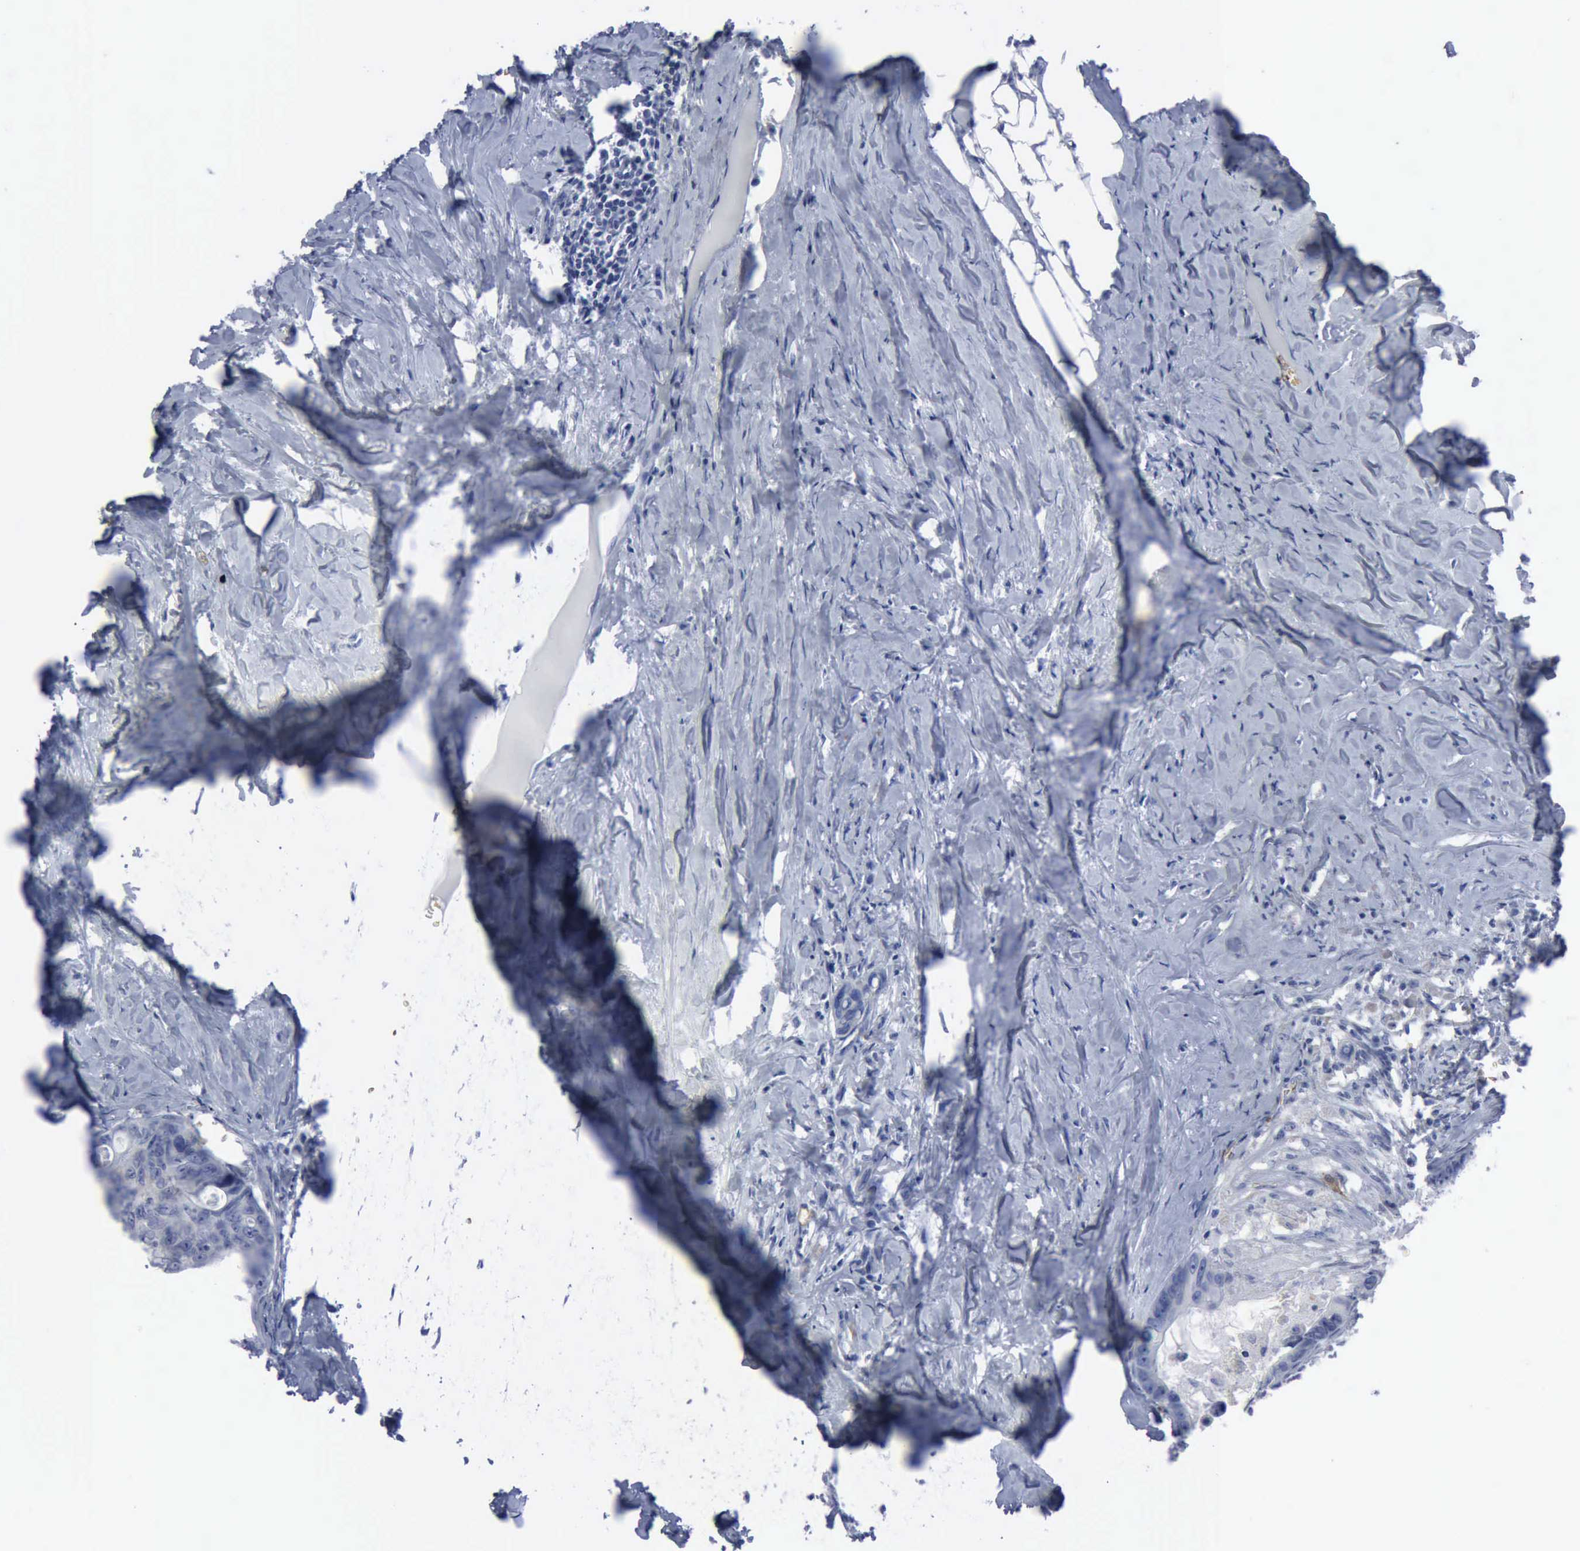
{"staining": {"intensity": "weak", "quantity": "25%-75%", "location": "cytoplasmic/membranous"}, "tissue": "colorectal cancer", "cell_type": "Tumor cells", "image_type": "cancer", "snomed": [{"axis": "morphology", "description": "Adenocarcinoma, NOS"}, {"axis": "topography", "description": "Colon"}], "caption": "Brown immunohistochemical staining in human adenocarcinoma (colorectal) exhibits weak cytoplasmic/membranous positivity in about 25%-75% of tumor cells. The protein of interest is stained brown, and the nuclei are stained in blue (DAB IHC with brightfield microscopy, high magnification).", "gene": "TGFB1", "patient": {"sex": "female", "age": 55}}